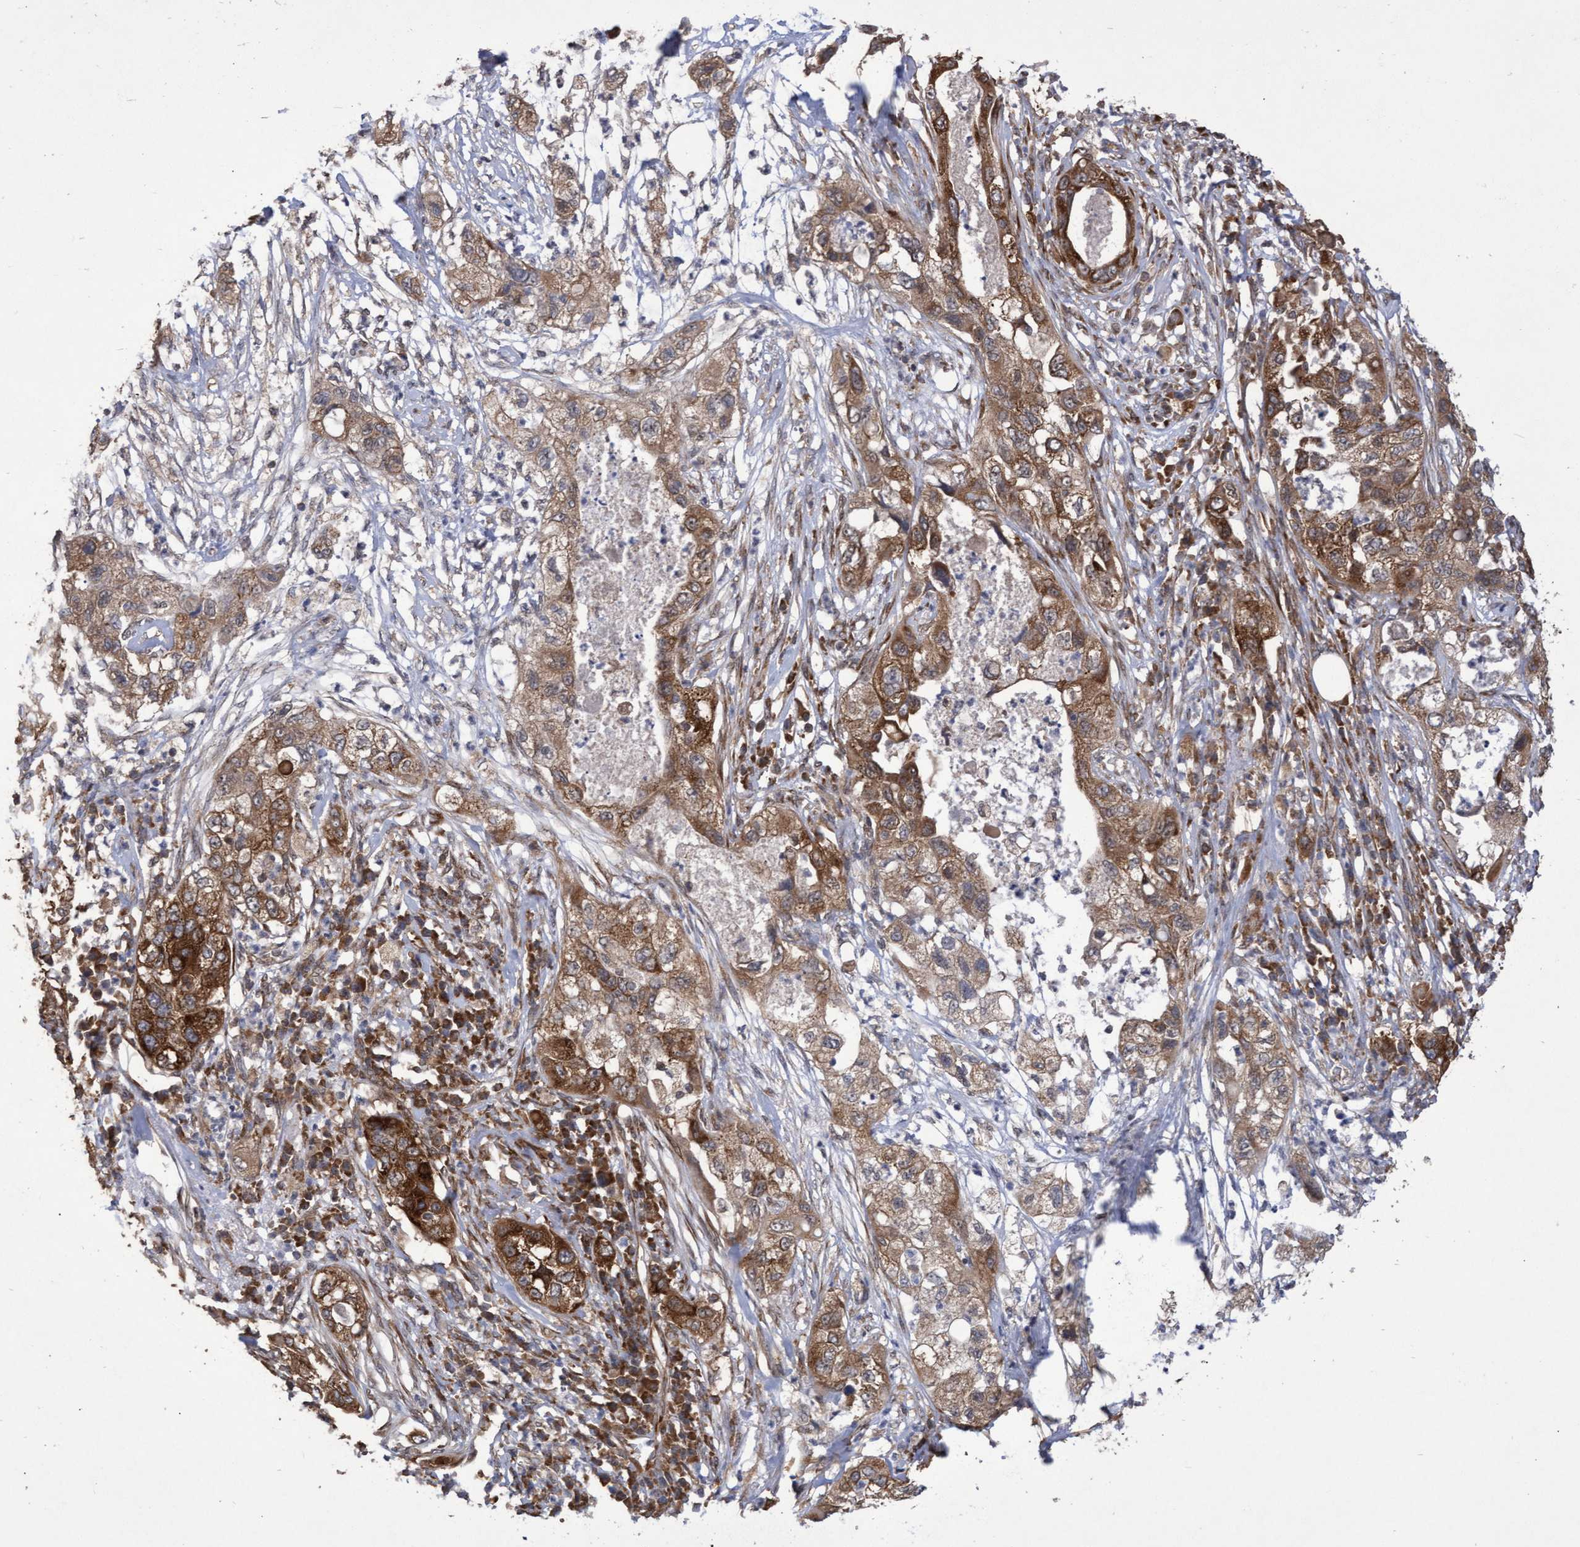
{"staining": {"intensity": "strong", "quantity": ">75%", "location": "cytoplasmic/membranous"}, "tissue": "pancreatic cancer", "cell_type": "Tumor cells", "image_type": "cancer", "snomed": [{"axis": "morphology", "description": "Adenocarcinoma, NOS"}, {"axis": "topography", "description": "Pancreas"}], "caption": "IHC (DAB) staining of adenocarcinoma (pancreatic) exhibits strong cytoplasmic/membranous protein expression in about >75% of tumor cells. (Brightfield microscopy of DAB IHC at high magnification).", "gene": "ABCF2", "patient": {"sex": "female", "age": 78}}